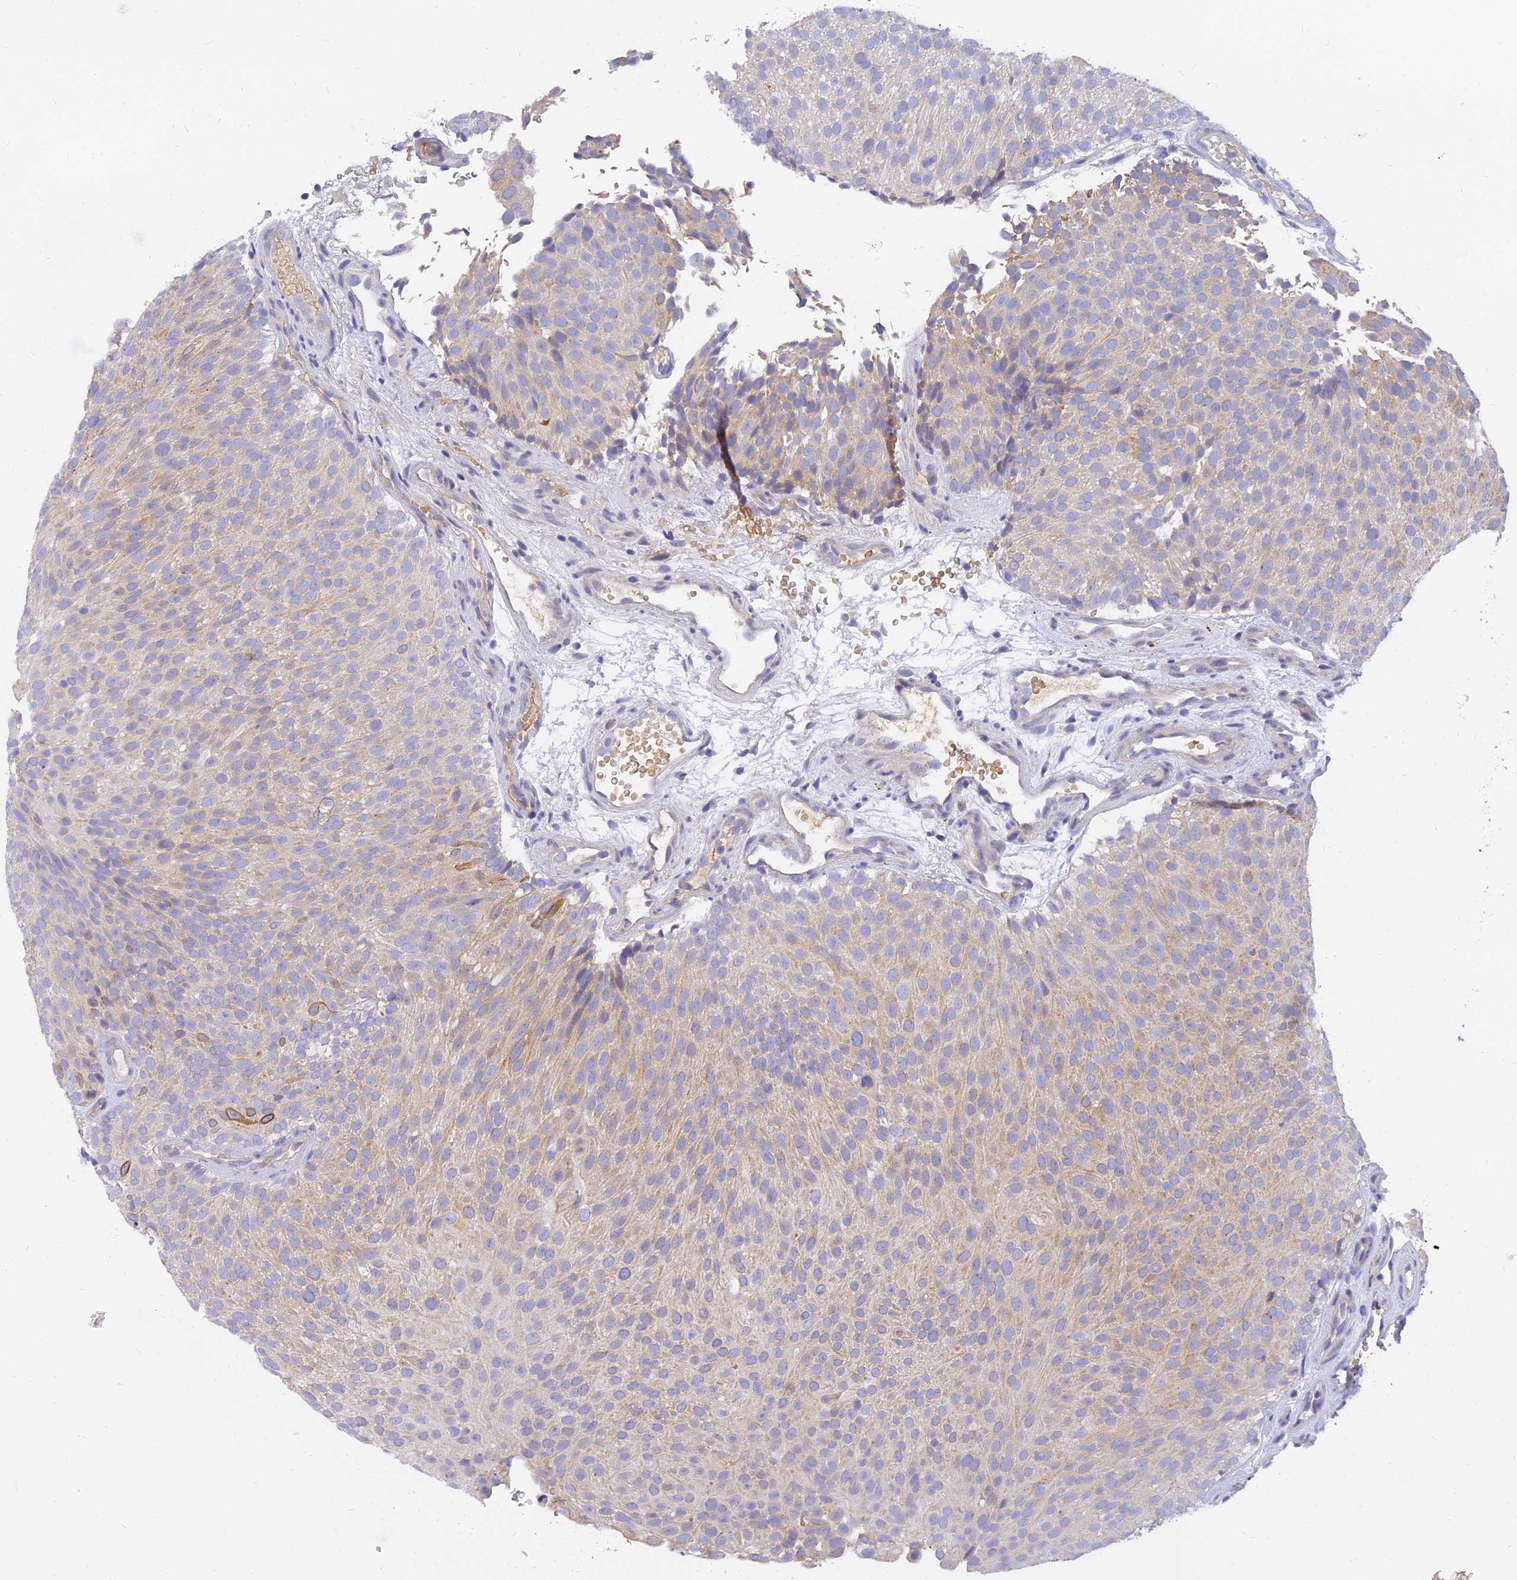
{"staining": {"intensity": "moderate", "quantity": "<25%", "location": "cytoplasmic/membranous"}, "tissue": "urothelial cancer", "cell_type": "Tumor cells", "image_type": "cancer", "snomed": [{"axis": "morphology", "description": "Urothelial carcinoma, Low grade"}, {"axis": "topography", "description": "Urinary bladder"}], "caption": "Protein staining displays moderate cytoplasmic/membranous expression in approximately <25% of tumor cells in urothelial carcinoma (low-grade). (Brightfield microscopy of DAB IHC at high magnification).", "gene": "ANKS4B", "patient": {"sex": "male", "age": 78}}